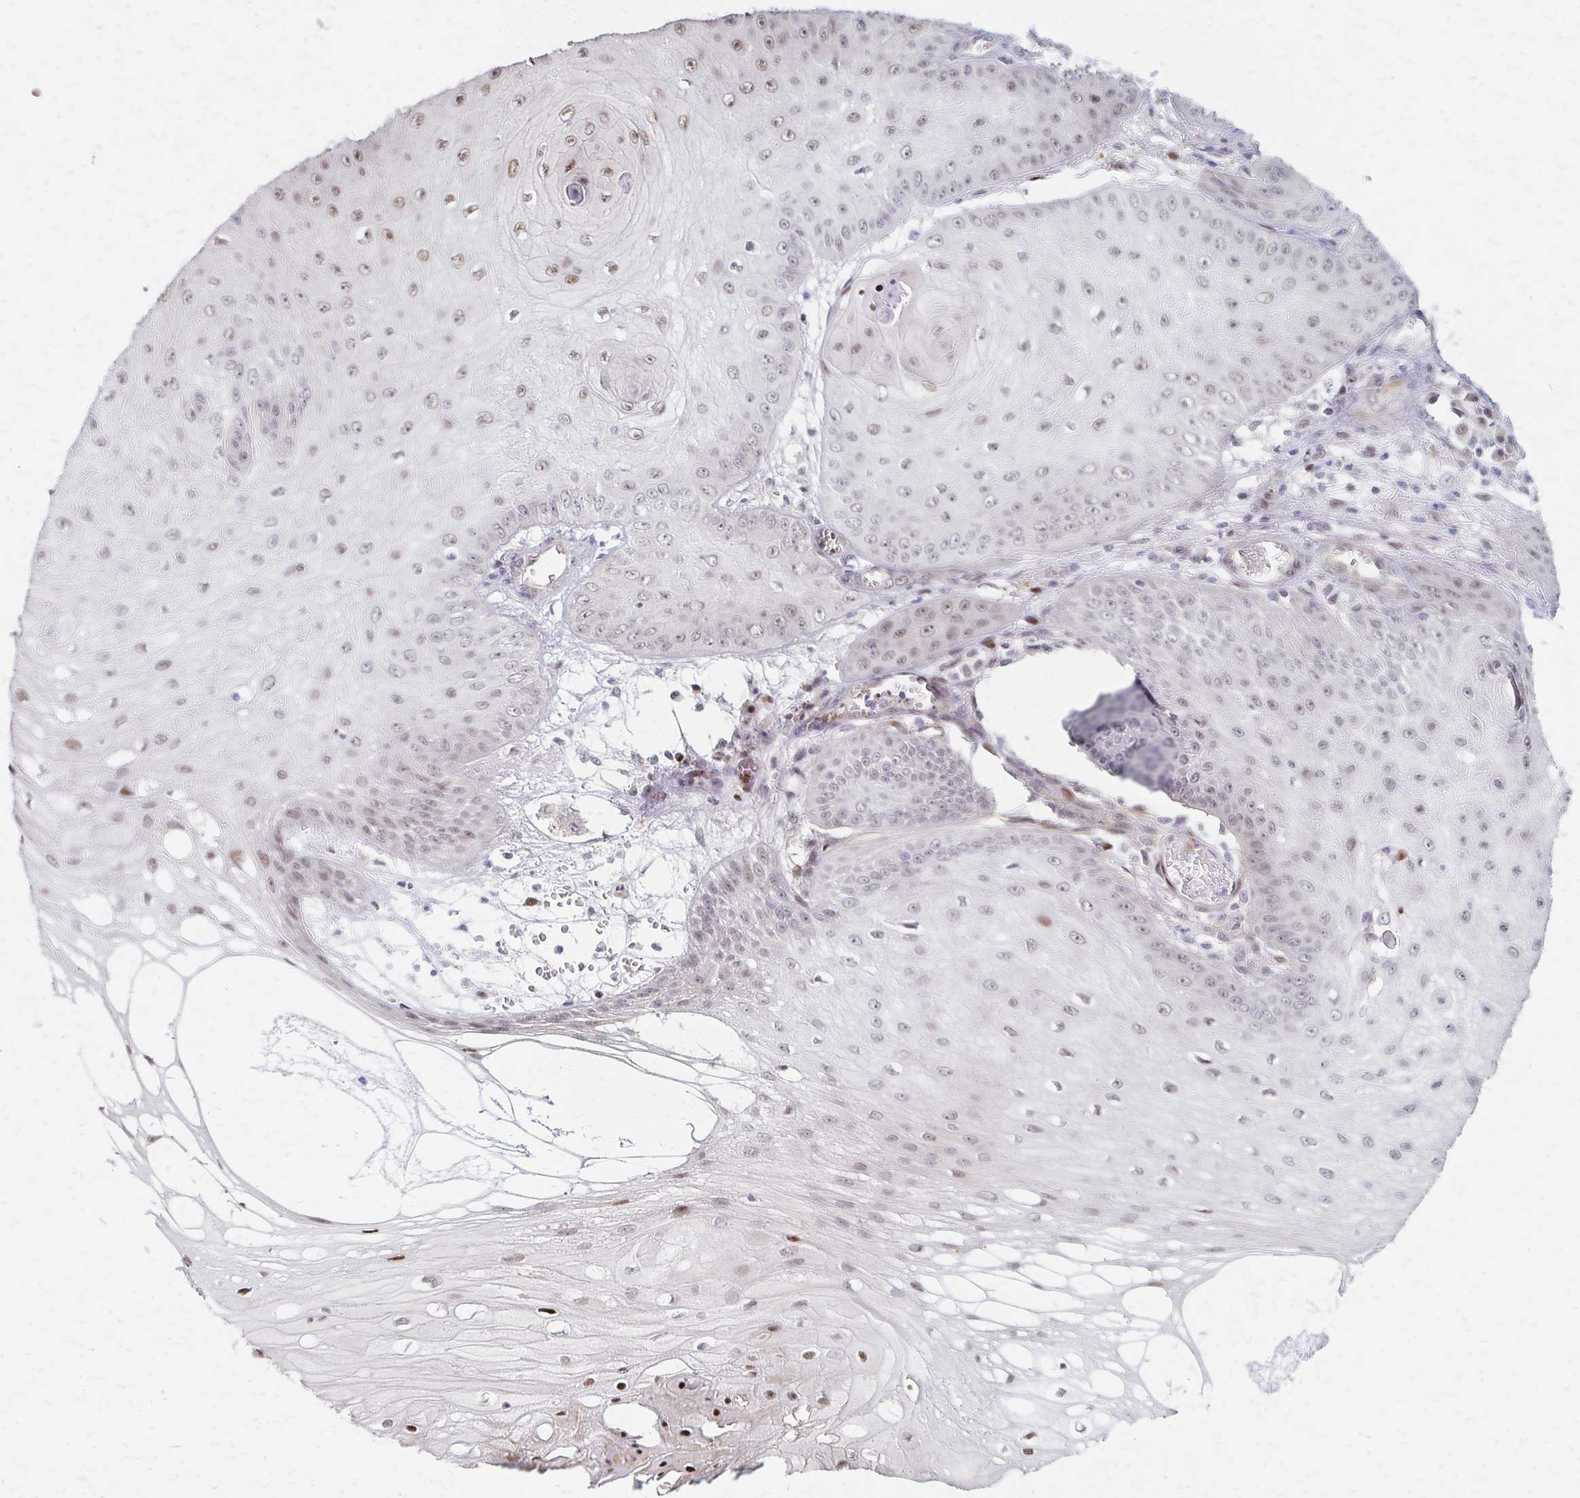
{"staining": {"intensity": "weak", "quantity": ">75%", "location": "nuclear"}, "tissue": "skin cancer", "cell_type": "Tumor cells", "image_type": "cancer", "snomed": [{"axis": "morphology", "description": "Squamous cell carcinoma, NOS"}, {"axis": "topography", "description": "Skin"}], "caption": "Skin cancer stained with IHC shows weak nuclear positivity in about >75% of tumor cells.", "gene": "PSMD7", "patient": {"sex": "male", "age": 70}}